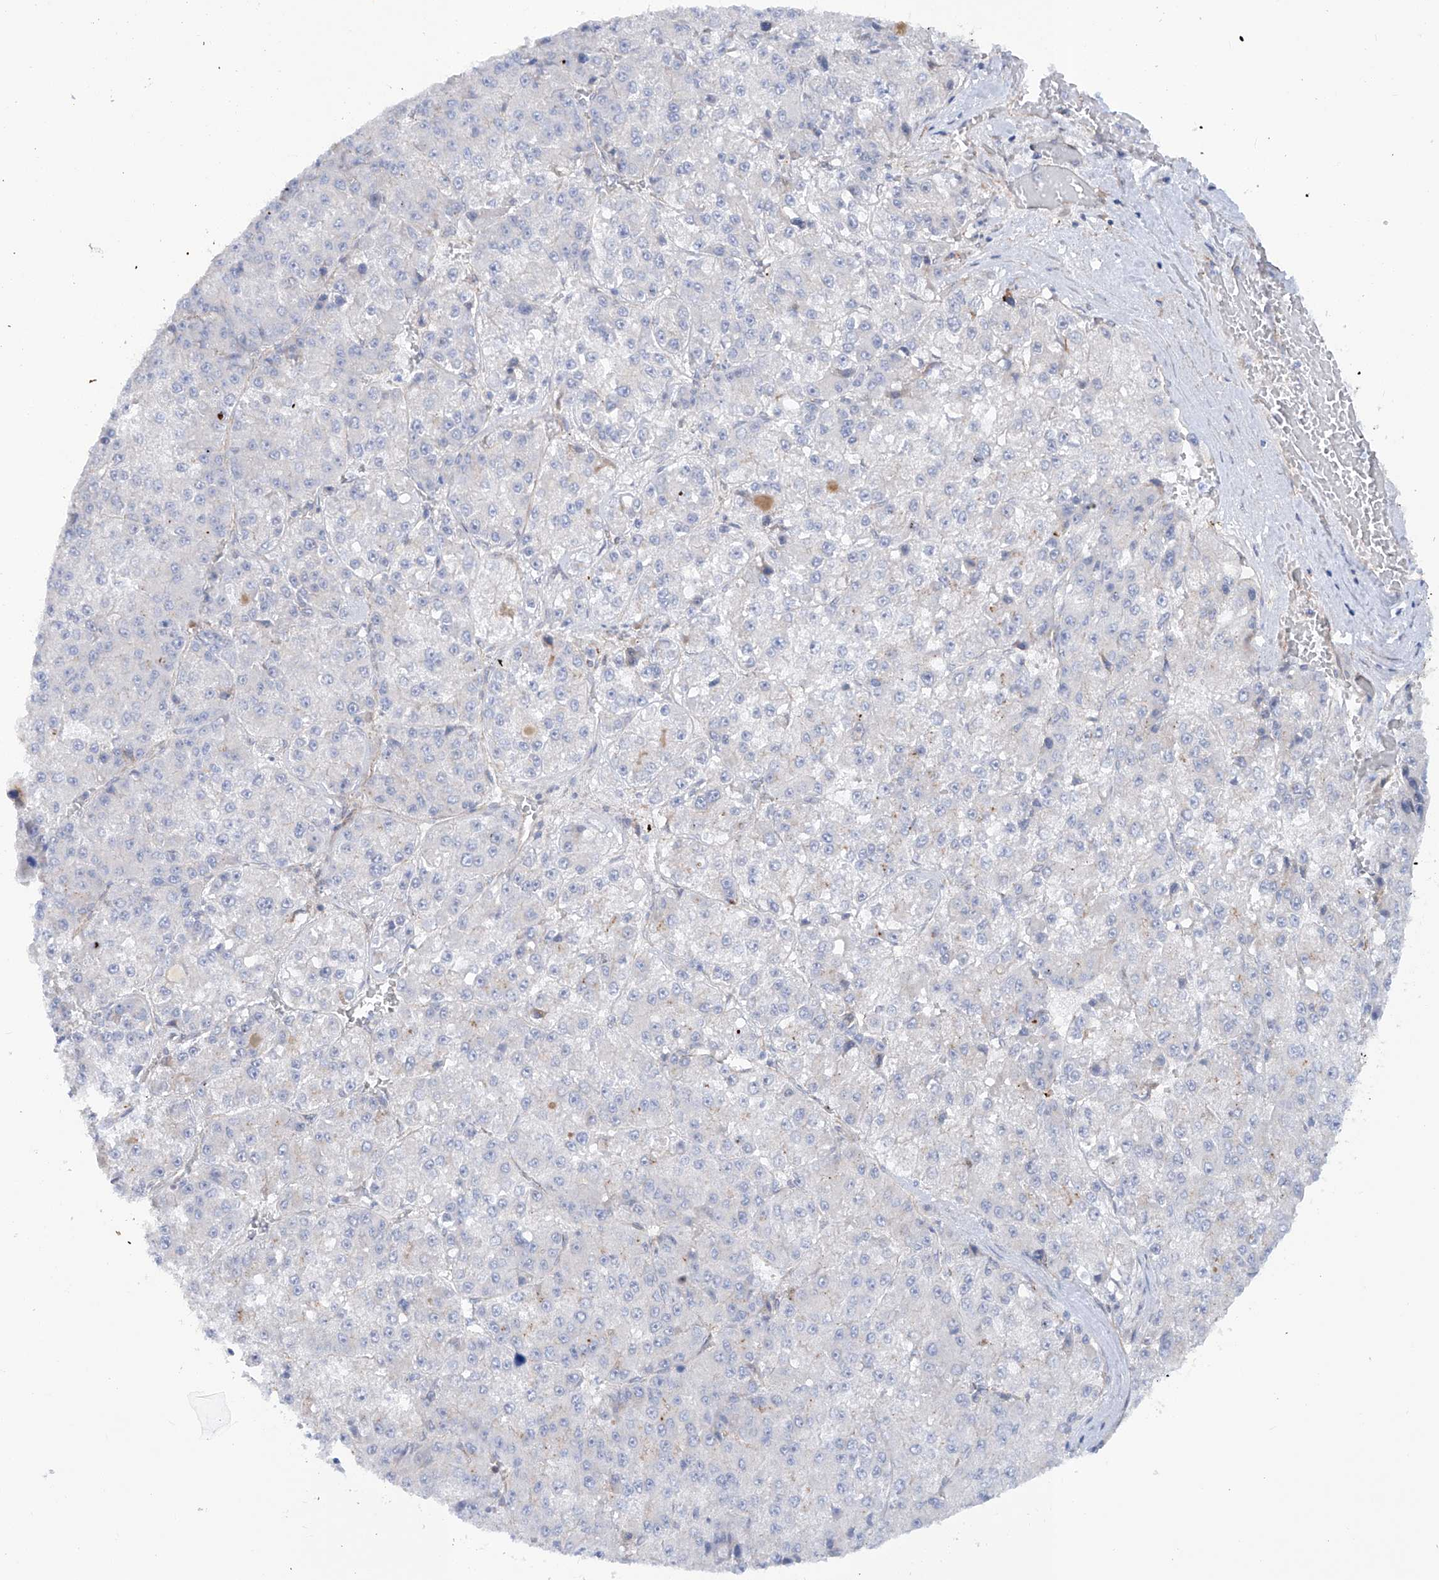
{"staining": {"intensity": "negative", "quantity": "none", "location": "none"}, "tissue": "liver cancer", "cell_type": "Tumor cells", "image_type": "cancer", "snomed": [{"axis": "morphology", "description": "Carcinoma, Hepatocellular, NOS"}, {"axis": "topography", "description": "Liver"}], "caption": "Liver cancer (hepatocellular carcinoma) was stained to show a protein in brown. There is no significant expression in tumor cells.", "gene": "ZNF490", "patient": {"sex": "female", "age": 73}}